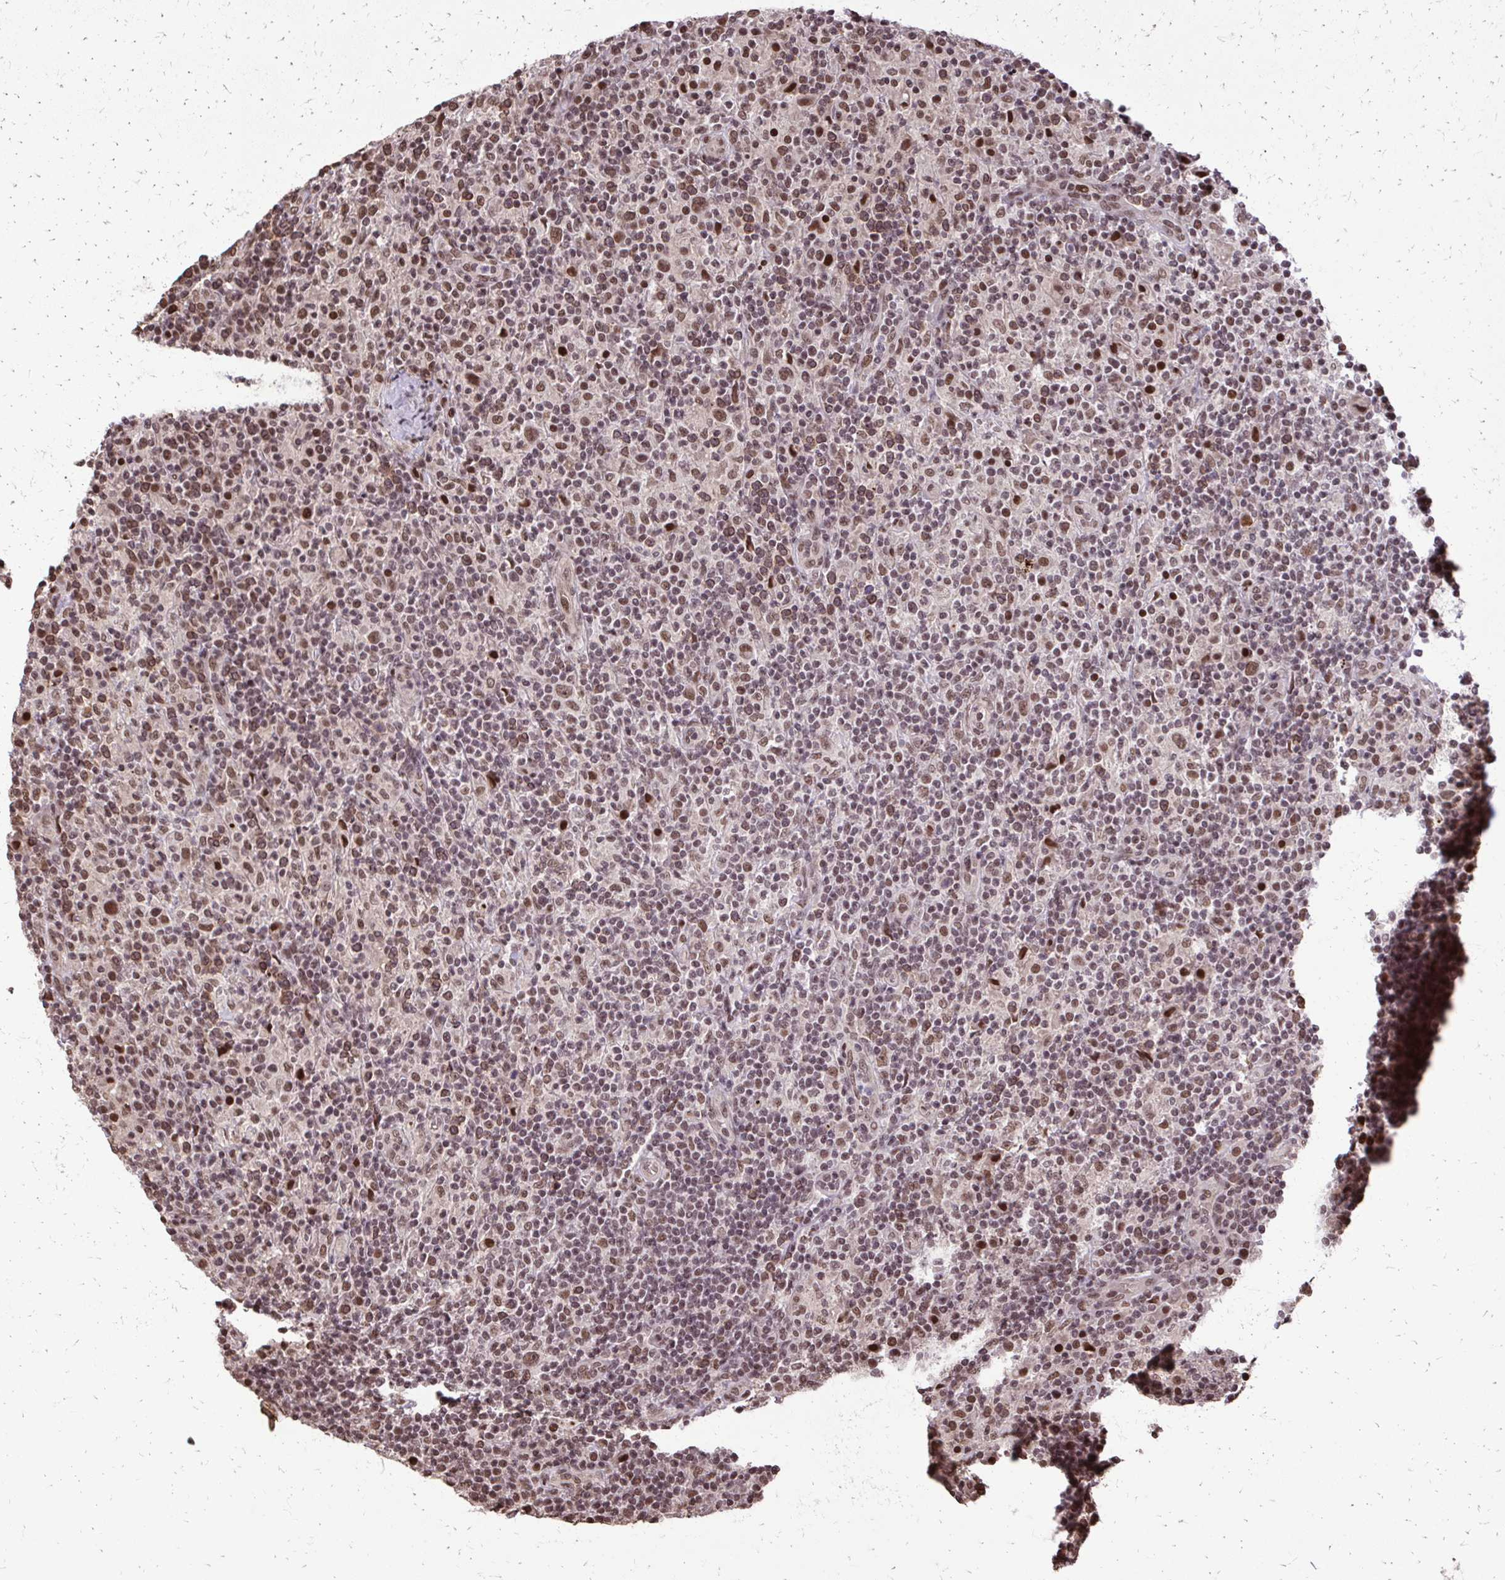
{"staining": {"intensity": "moderate", "quantity": ">75%", "location": "nuclear"}, "tissue": "lymphoma", "cell_type": "Tumor cells", "image_type": "cancer", "snomed": [{"axis": "morphology", "description": "Hodgkin's disease, NOS"}, {"axis": "topography", "description": "Lymph node"}], "caption": "Immunohistochemical staining of lymphoma exhibits medium levels of moderate nuclear protein expression in about >75% of tumor cells.", "gene": "SS18", "patient": {"sex": "male", "age": 70}}